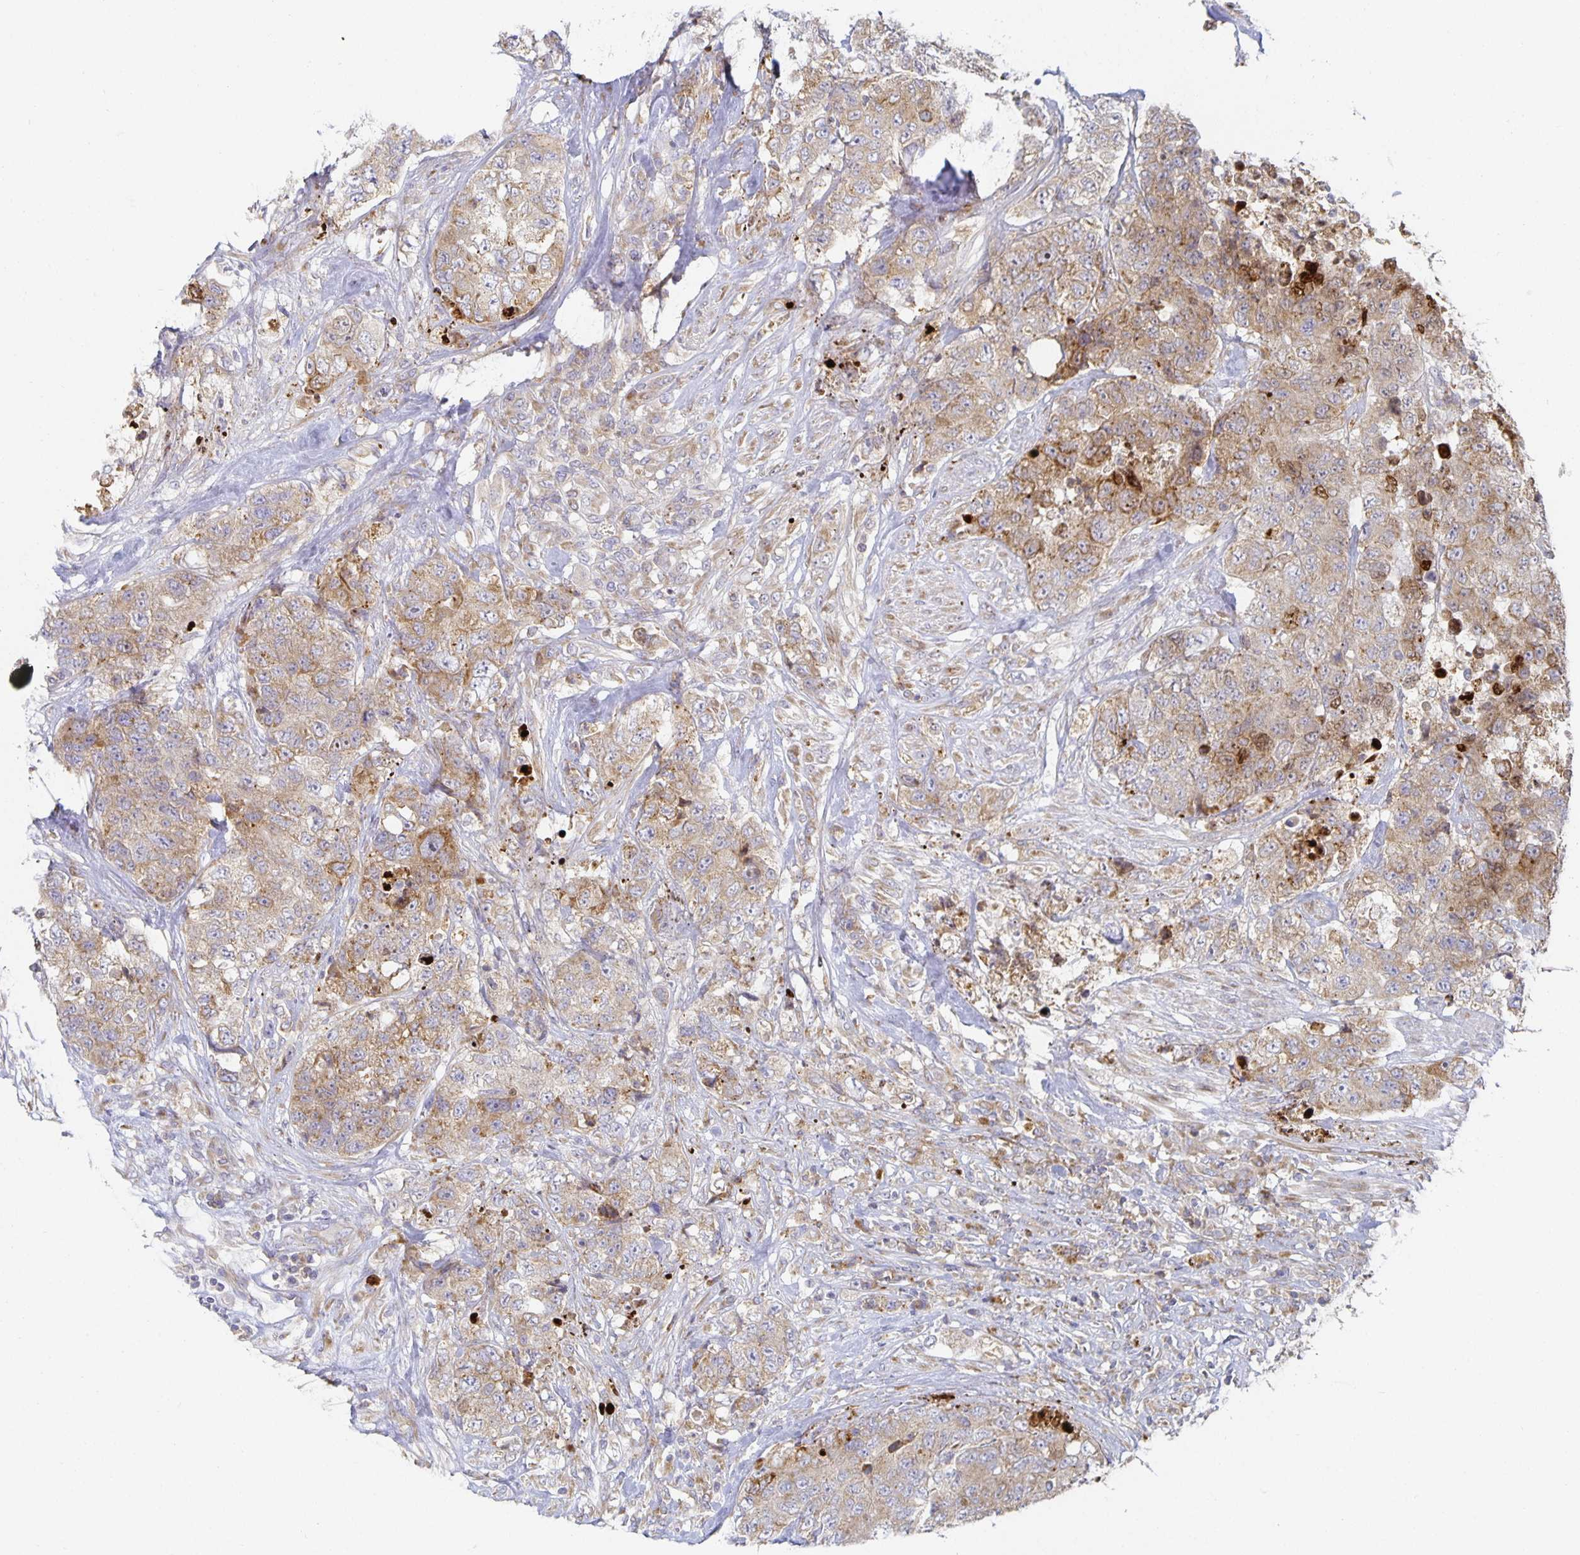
{"staining": {"intensity": "moderate", "quantity": ">75%", "location": "cytoplasmic/membranous"}, "tissue": "urothelial cancer", "cell_type": "Tumor cells", "image_type": "cancer", "snomed": [{"axis": "morphology", "description": "Urothelial carcinoma, High grade"}, {"axis": "topography", "description": "Urinary bladder"}], "caption": "Brown immunohistochemical staining in human high-grade urothelial carcinoma shows moderate cytoplasmic/membranous positivity in about >75% of tumor cells.", "gene": "NOMO1", "patient": {"sex": "female", "age": 78}}